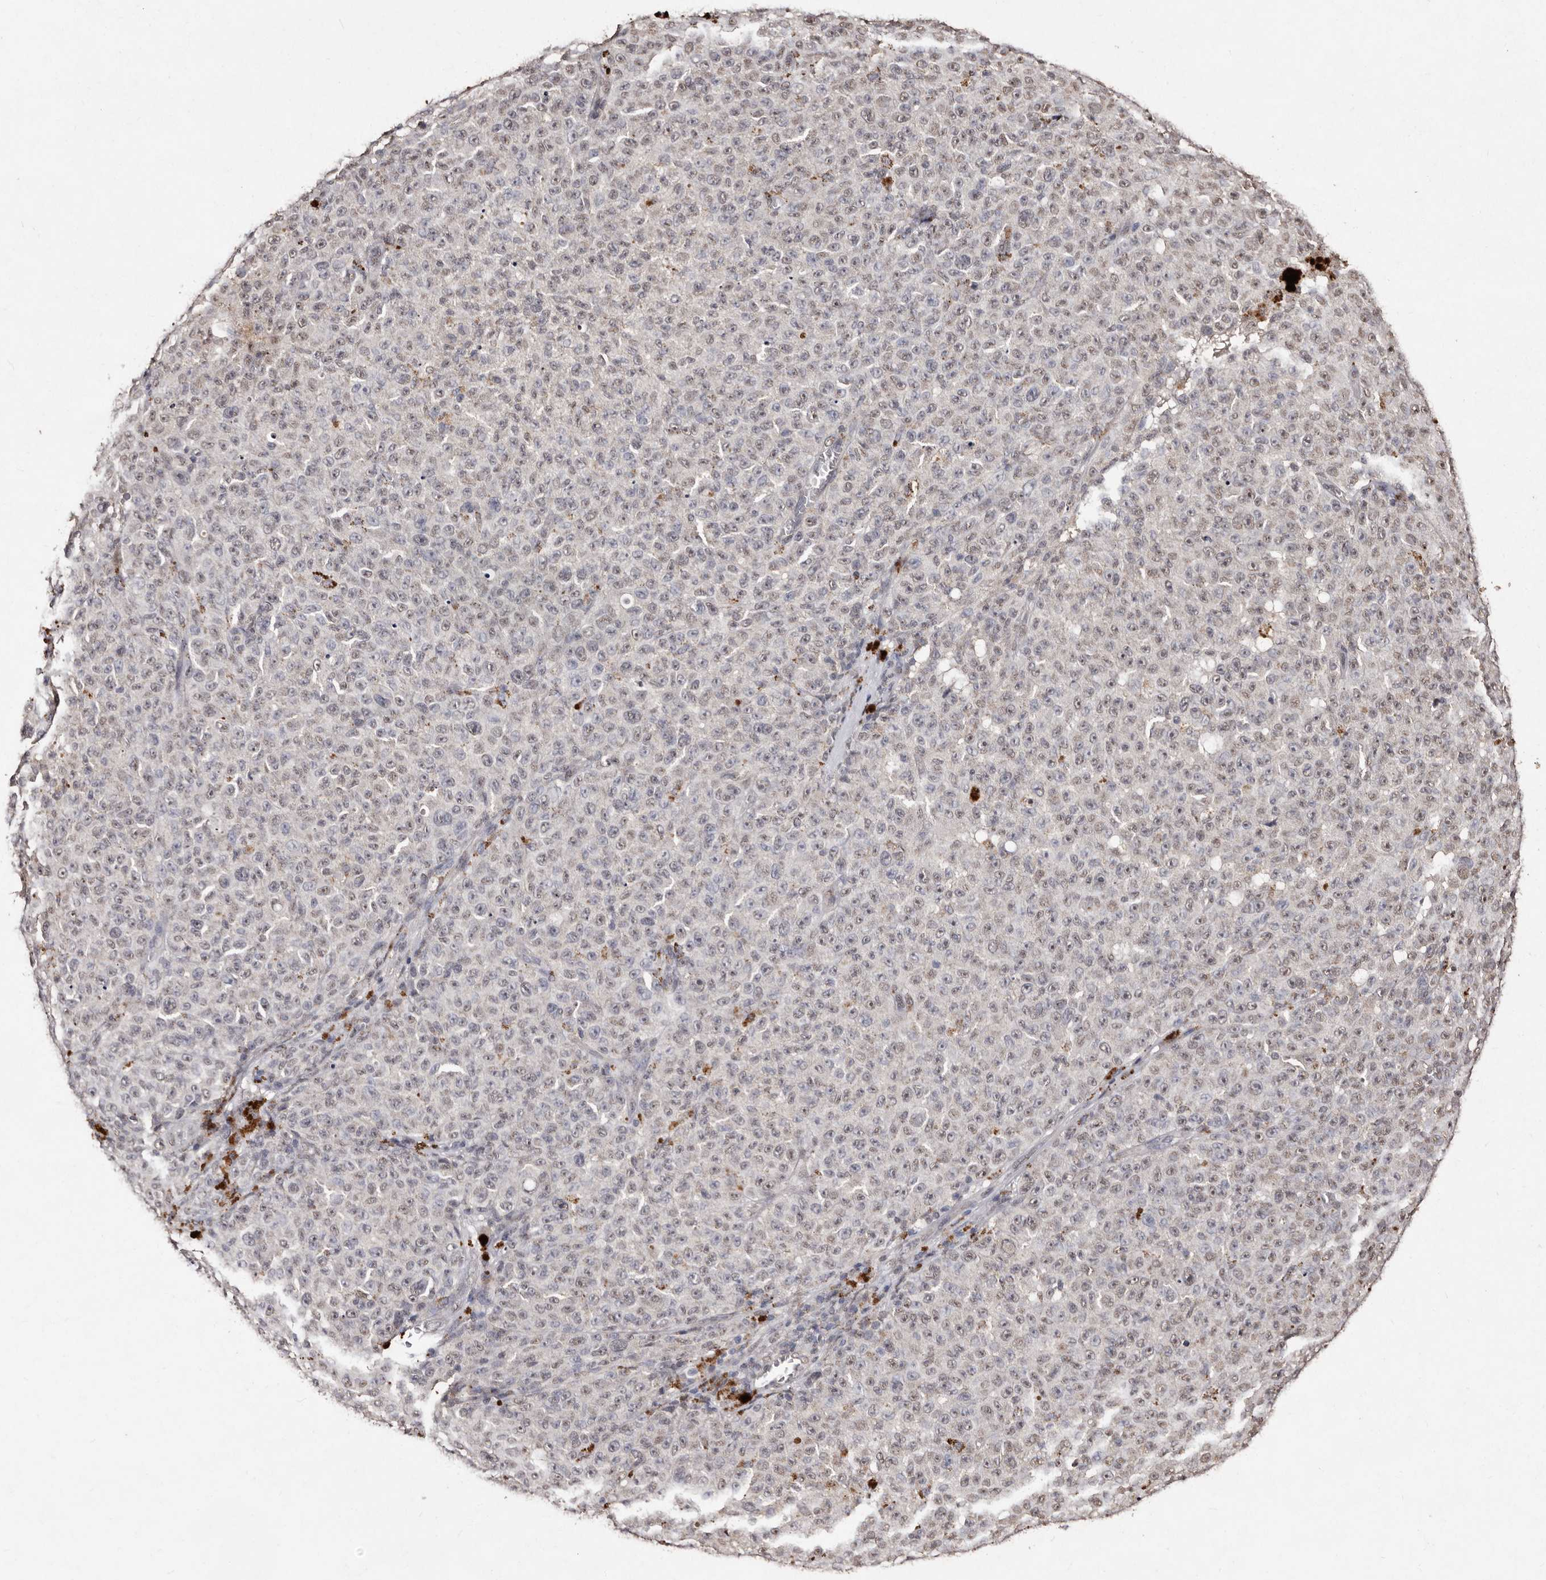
{"staining": {"intensity": "weak", "quantity": "25%-75%", "location": "nuclear"}, "tissue": "melanoma", "cell_type": "Tumor cells", "image_type": "cancer", "snomed": [{"axis": "morphology", "description": "Malignant melanoma, NOS"}, {"axis": "topography", "description": "Skin"}], "caption": "Tumor cells demonstrate low levels of weak nuclear staining in approximately 25%-75% of cells in human melanoma.", "gene": "ERBB4", "patient": {"sex": "female", "age": 82}}